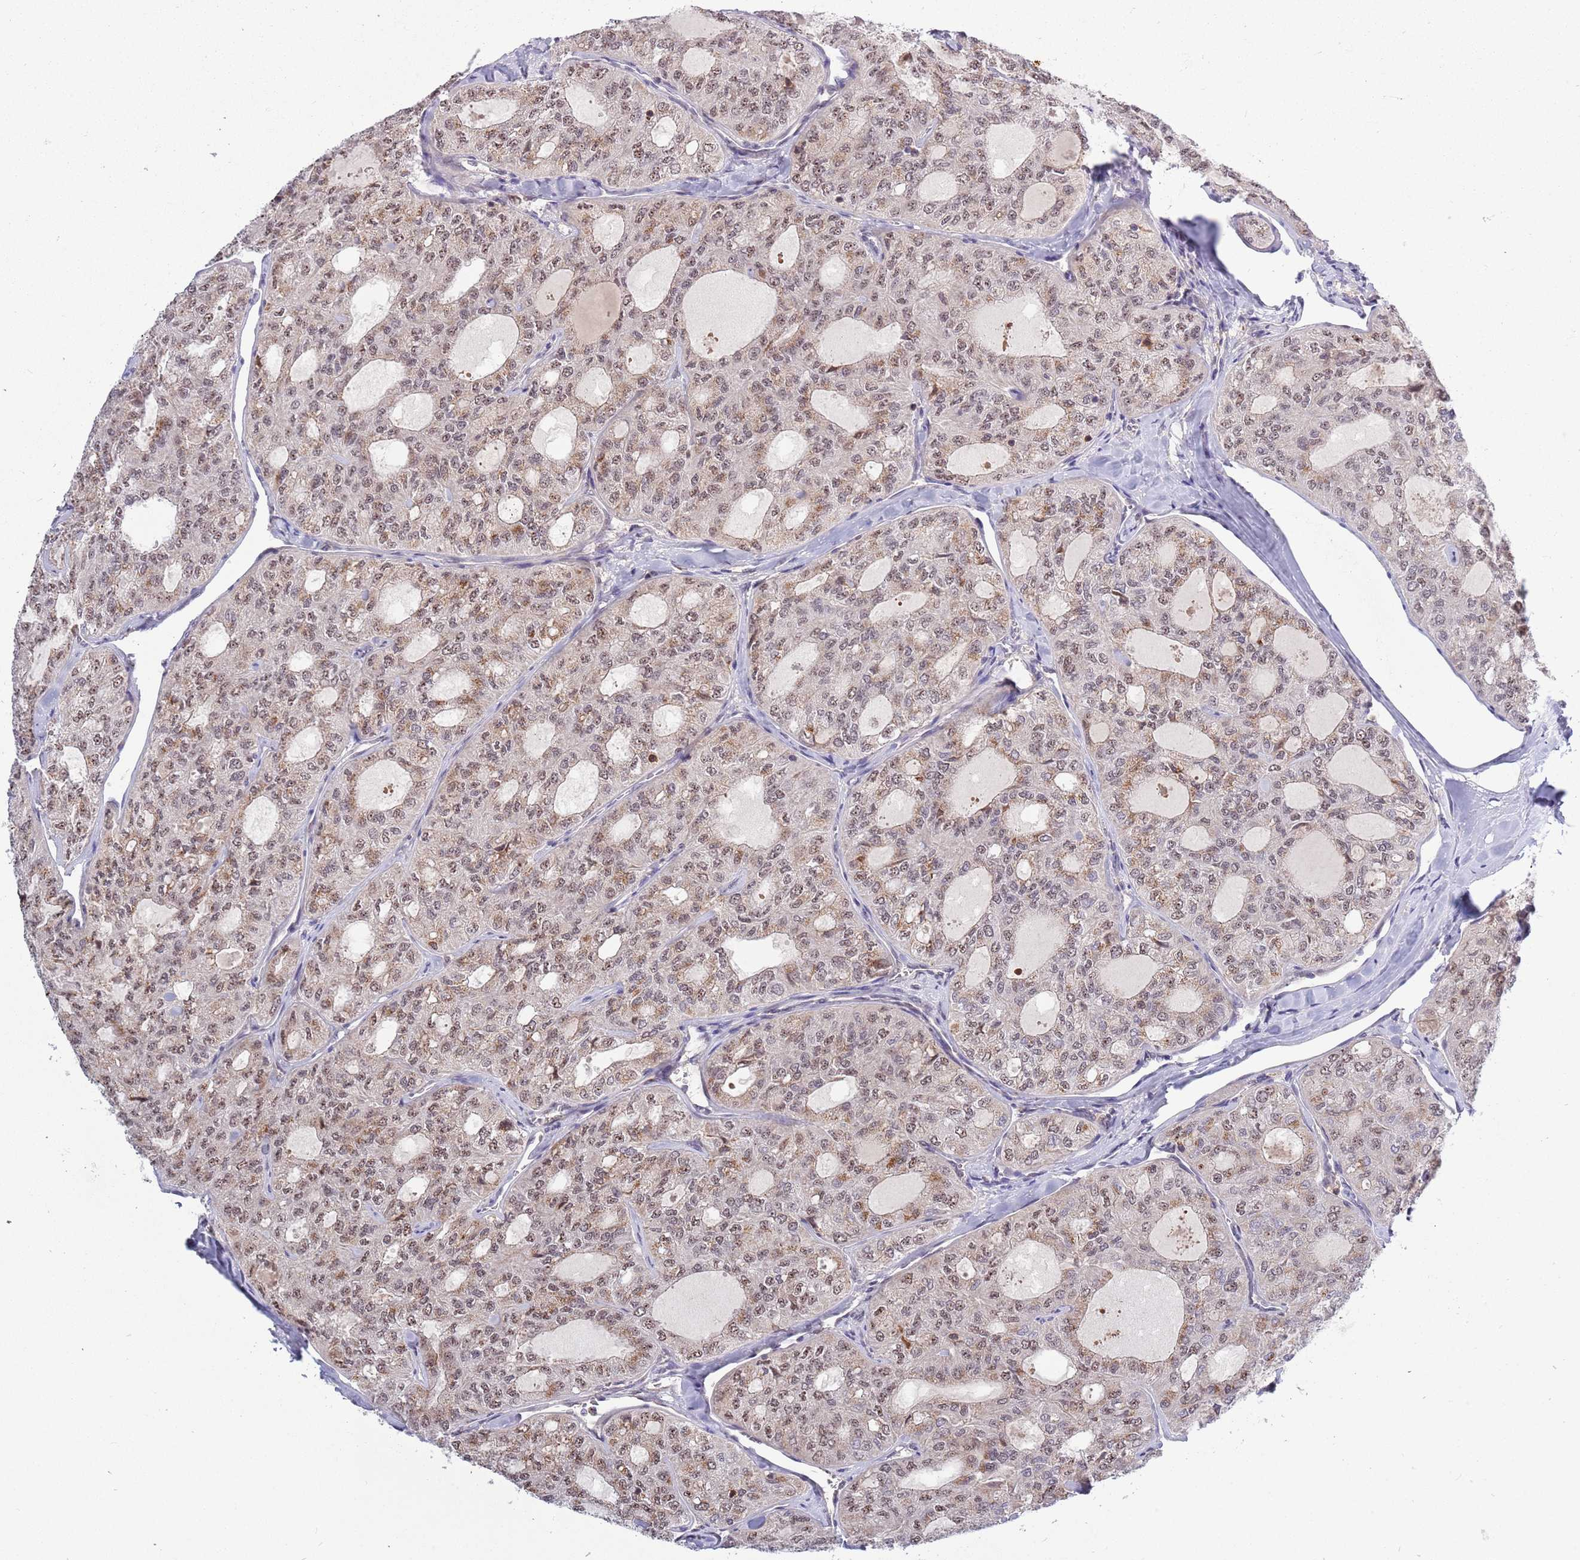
{"staining": {"intensity": "weak", "quantity": "25%-75%", "location": "cytoplasmic/membranous,nuclear"}, "tissue": "thyroid cancer", "cell_type": "Tumor cells", "image_type": "cancer", "snomed": [{"axis": "morphology", "description": "Follicular adenoma carcinoma, NOS"}, {"axis": "topography", "description": "Thyroid gland"}], "caption": "Immunohistochemical staining of human thyroid cancer displays weak cytoplasmic/membranous and nuclear protein positivity in about 25%-75% of tumor cells.", "gene": "CCNJL", "patient": {"sex": "male", "age": 75}}